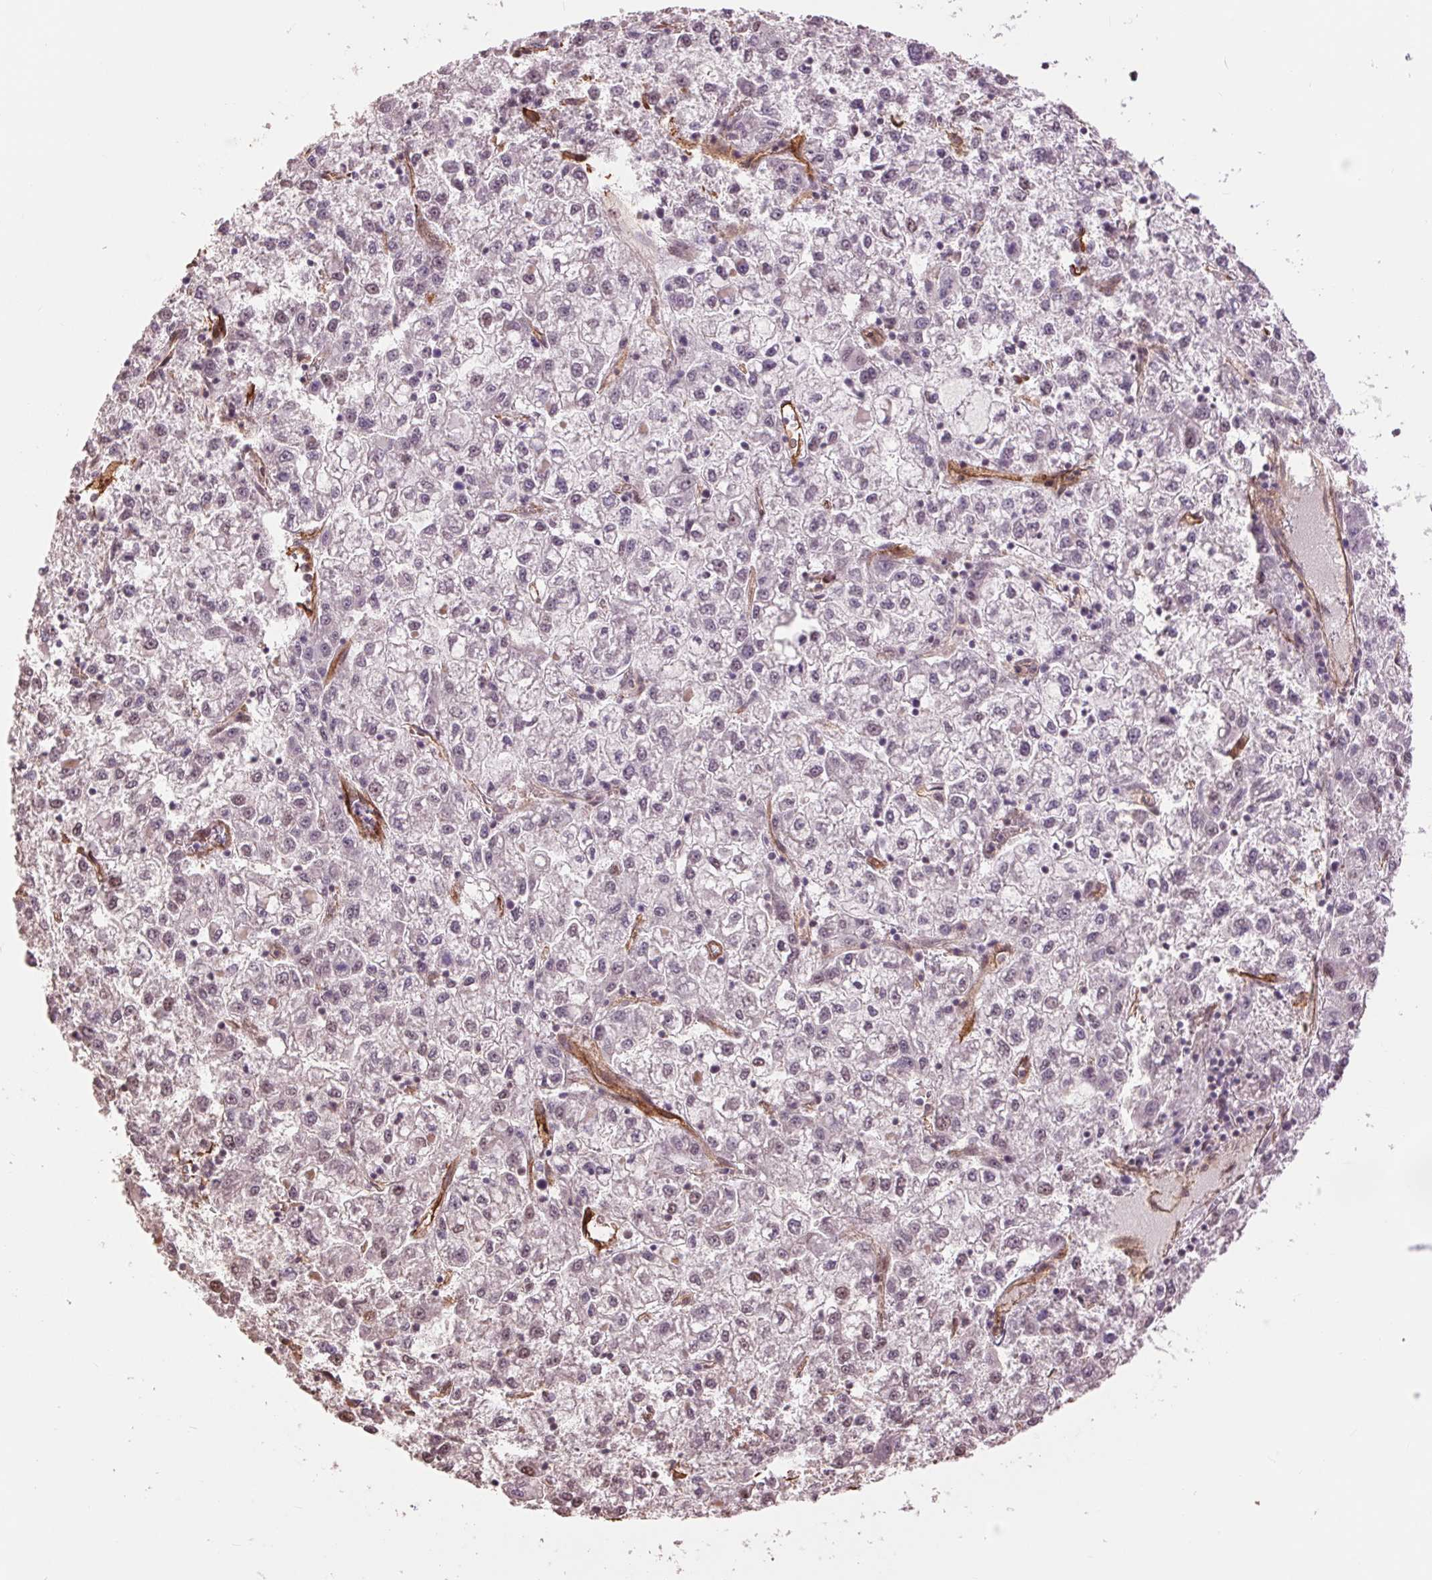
{"staining": {"intensity": "negative", "quantity": "none", "location": "none"}, "tissue": "liver cancer", "cell_type": "Tumor cells", "image_type": "cancer", "snomed": [{"axis": "morphology", "description": "Carcinoma, Hepatocellular, NOS"}, {"axis": "topography", "description": "Liver"}], "caption": "This is a histopathology image of immunohistochemistry staining of liver cancer (hepatocellular carcinoma), which shows no staining in tumor cells.", "gene": "PALM", "patient": {"sex": "male", "age": 40}}